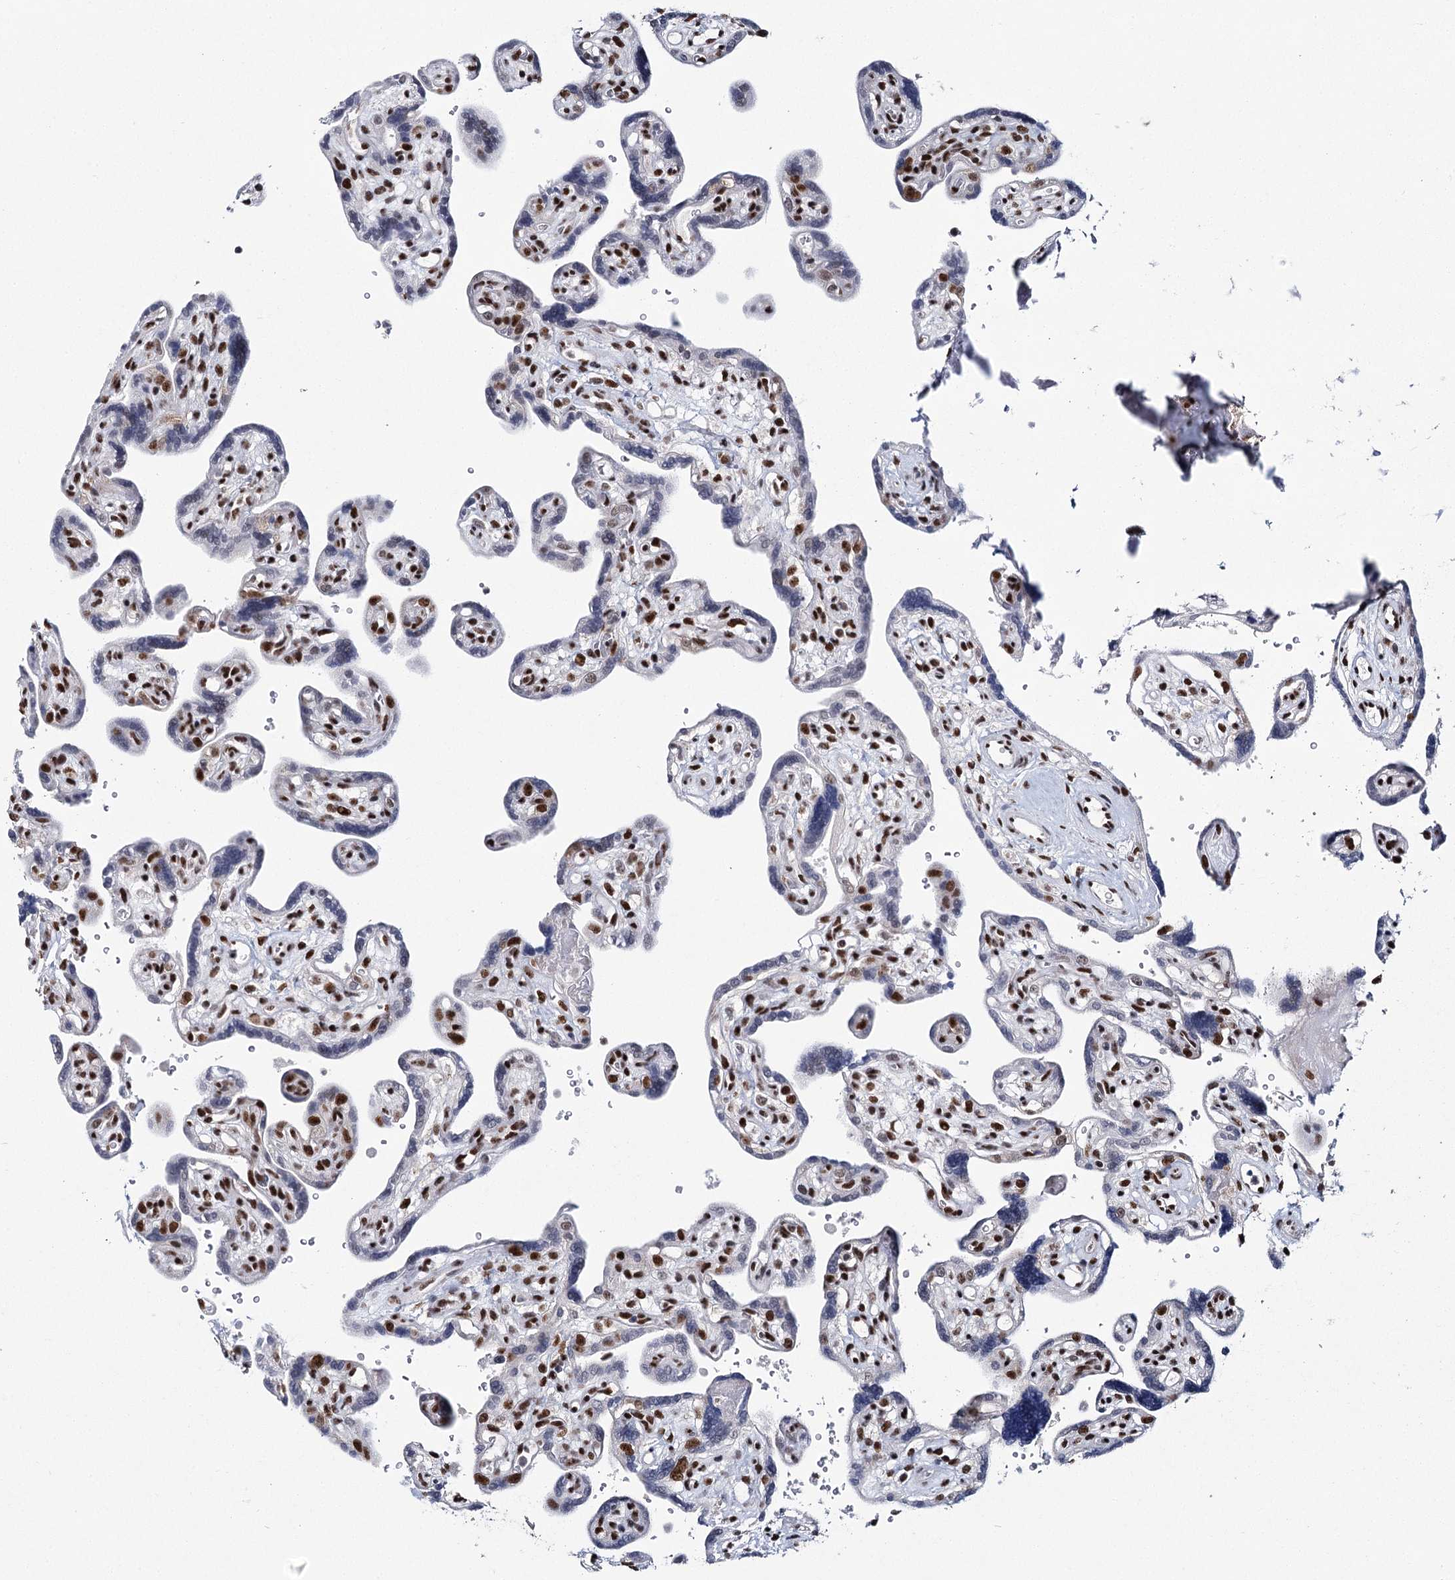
{"staining": {"intensity": "strong", "quantity": "25%-75%", "location": "nuclear"}, "tissue": "placenta", "cell_type": "Trophoblastic cells", "image_type": "normal", "snomed": [{"axis": "morphology", "description": "Normal tissue, NOS"}, {"axis": "topography", "description": "Placenta"}], "caption": "About 25%-75% of trophoblastic cells in normal human placenta exhibit strong nuclear protein staining as visualized by brown immunohistochemical staining.", "gene": "SCAF8", "patient": {"sex": "female", "age": 39}}